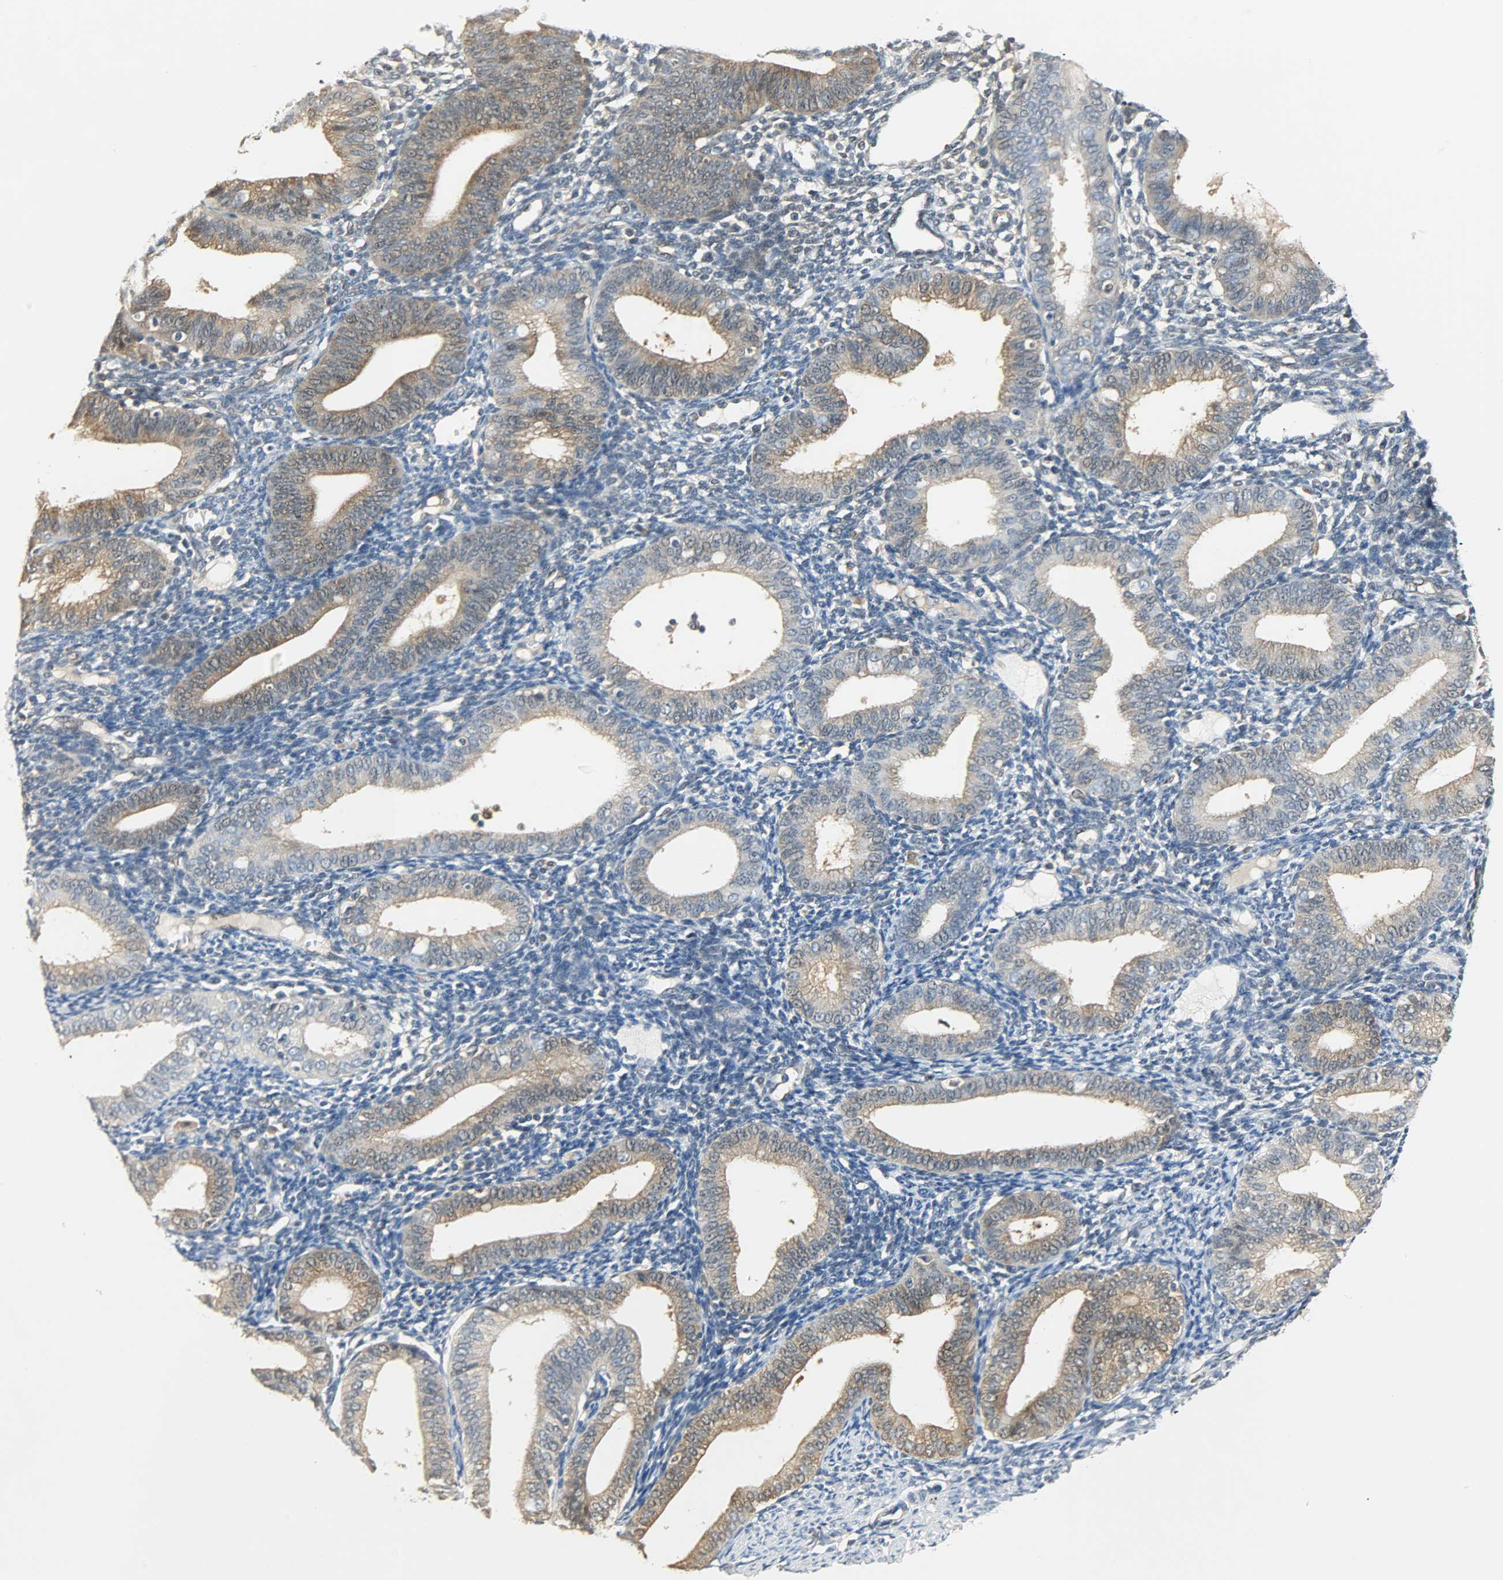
{"staining": {"intensity": "negative", "quantity": "none", "location": "none"}, "tissue": "endometrium", "cell_type": "Cells in endometrial stroma", "image_type": "normal", "snomed": [{"axis": "morphology", "description": "Normal tissue, NOS"}, {"axis": "topography", "description": "Endometrium"}], "caption": "A micrograph of endometrium stained for a protein exhibits no brown staining in cells in endometrial stroma. (DAB (3,3'-diaminobenzidine) immunohistochemistry with hematoxylin counter stain).", "gene": "EIF4EBP1", "patient": {"sex": "female", "age": 61}}